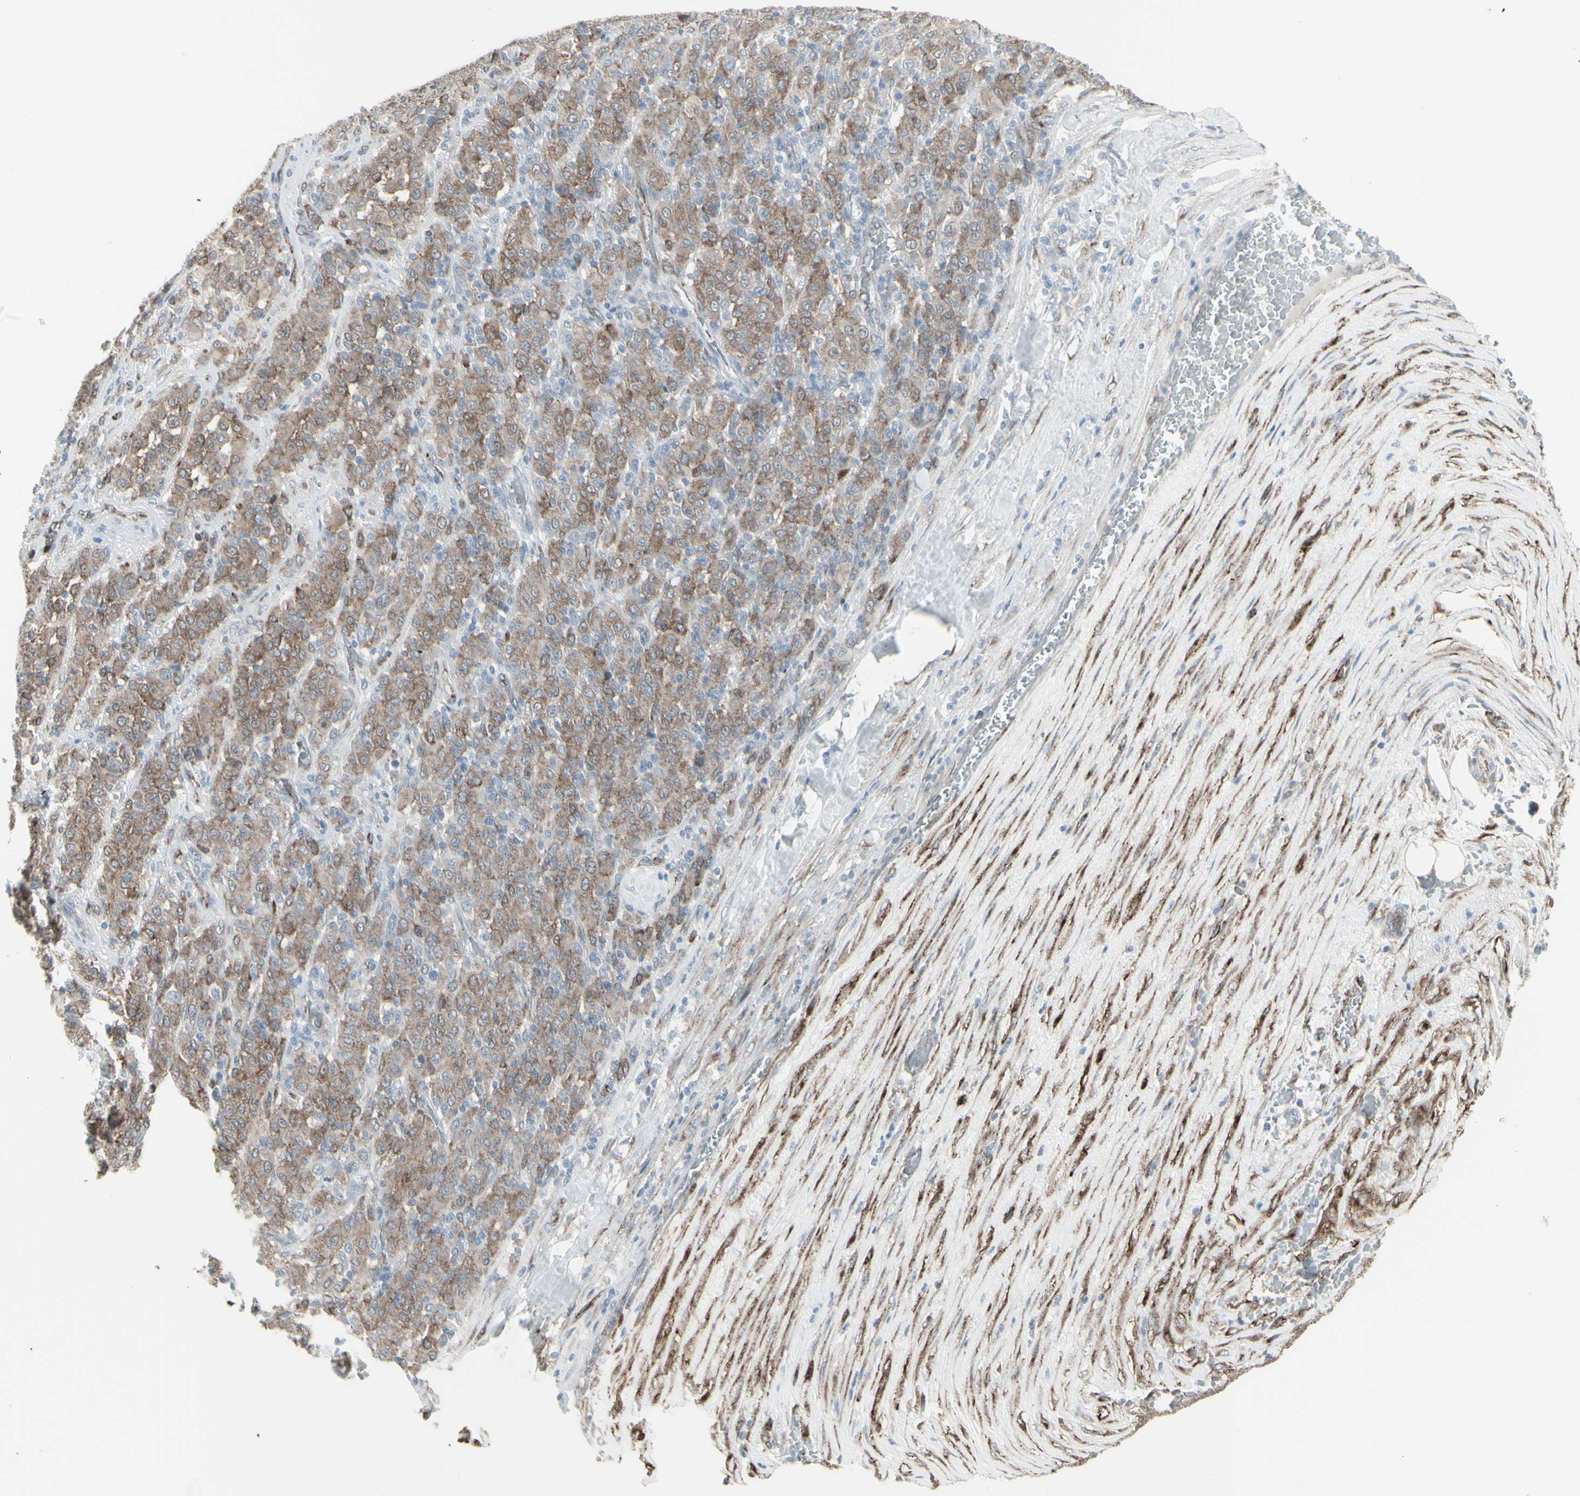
{"staining": {"intensity": "weak", "quantity": ">75%", "location": "cytoplasmic/membranous"}, "tissue": "melanoma", "cell_type": "Tumor cells", "image_type": "cancer", "snomed": [{"axis": "morphology", "description": "Malignant melanoma, Metastatic site"}, {"axis": "topography", "description": "Pancreas"}], "caption": "This is a histology image of IHC staining of melanoma, which shows weak staining in the cytoplasmic/membranous of tumor cells.", "gene": "GJA1", "patient": {"sex": "female", "age": 30}}